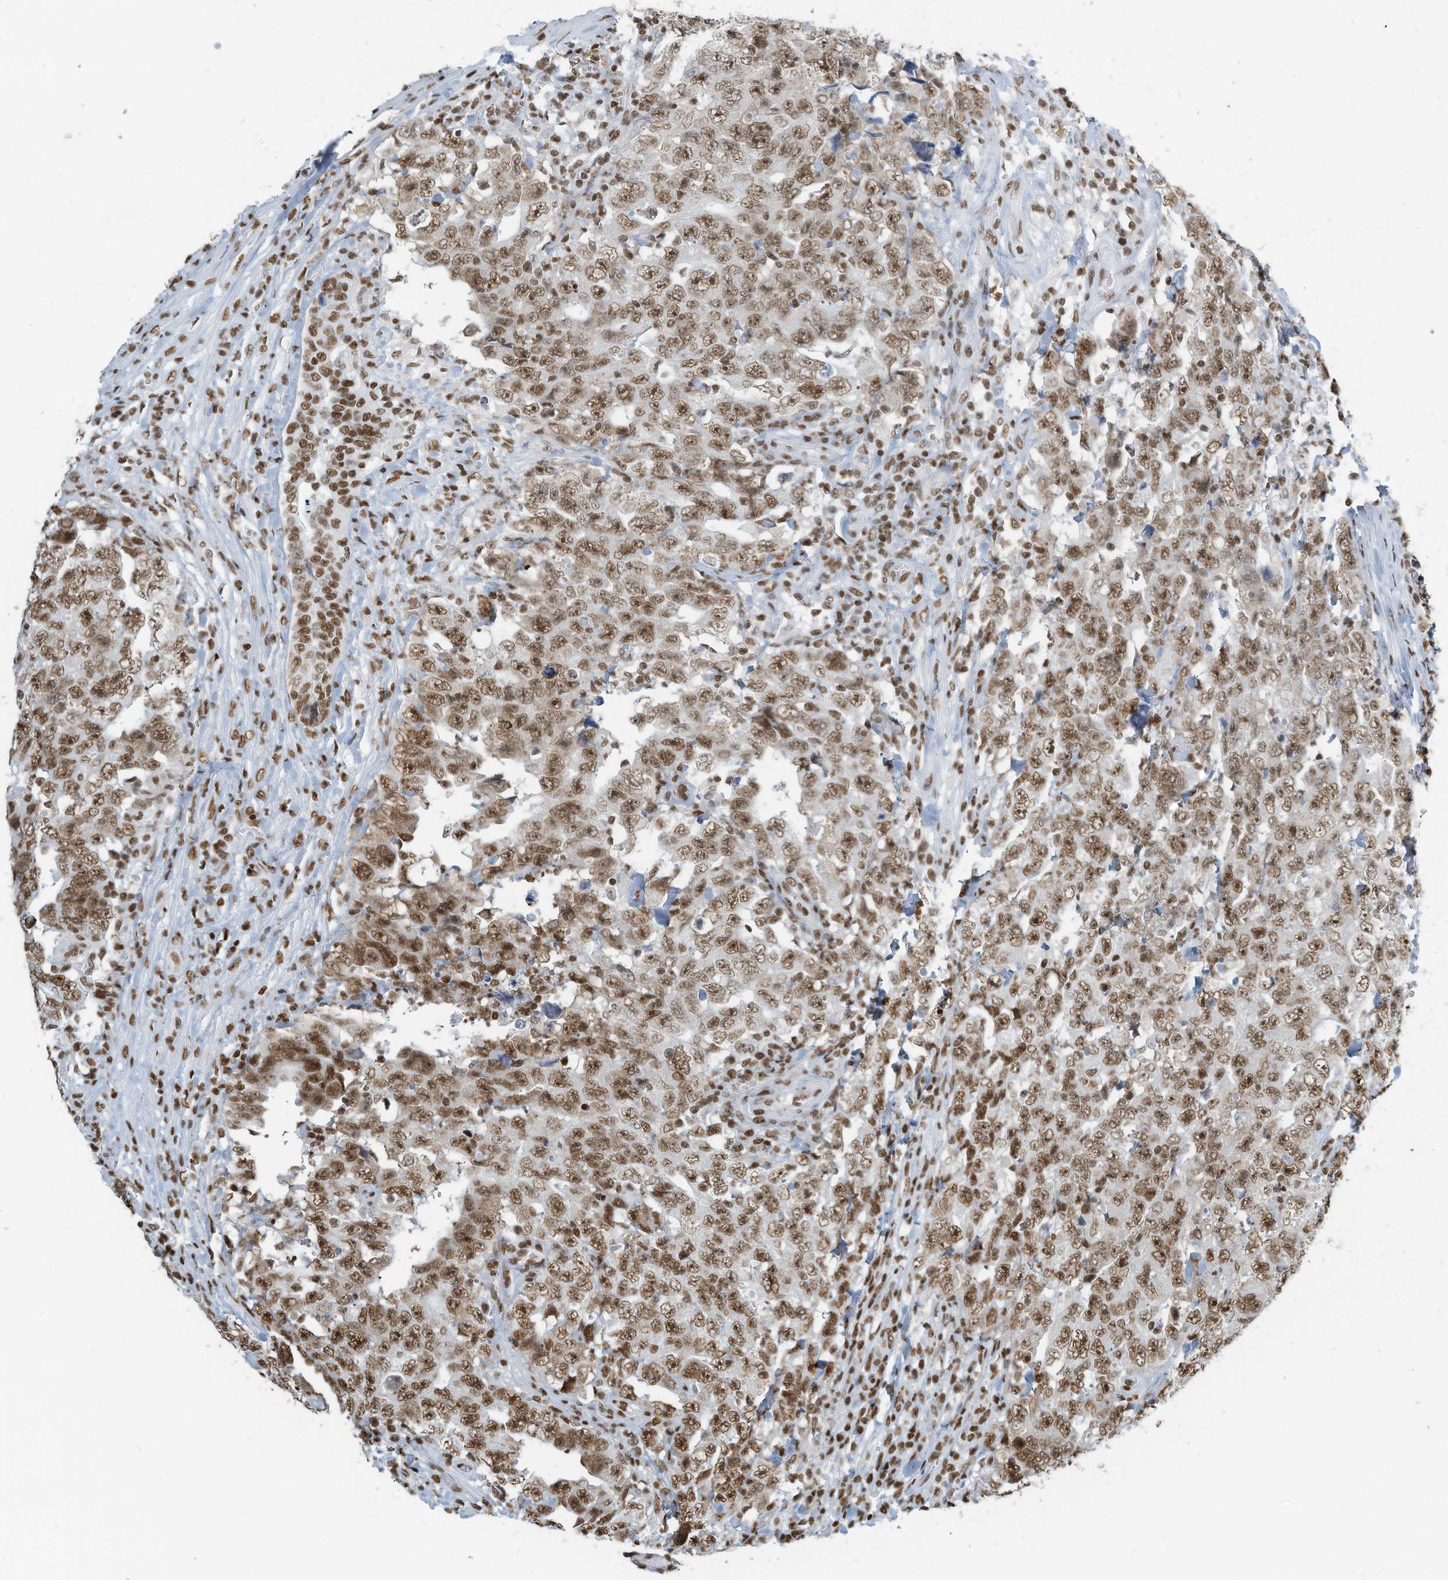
{"staining": {"intensity": "moderate", "quantity": ">75%", "location": "nuclear"}, "tissue": "testis cancer", "cell_type": "Tumor cells", "image_type": "cancer", "snomed": [{"axis": "morphology", "description": "Carcinoma, Embryonal, NOS"}, {"axis": "topography", "description": "Testis"}], "caption": "Brown immunohistochemical staining in testis cancer reveals moderate nuclear positivity in approximately >75% of tumor cells. (DAB = brown stain, brightfield microscopy at high magnification).", "gene": "SARNP", "patient": {"sex": "male", "age": 26}}